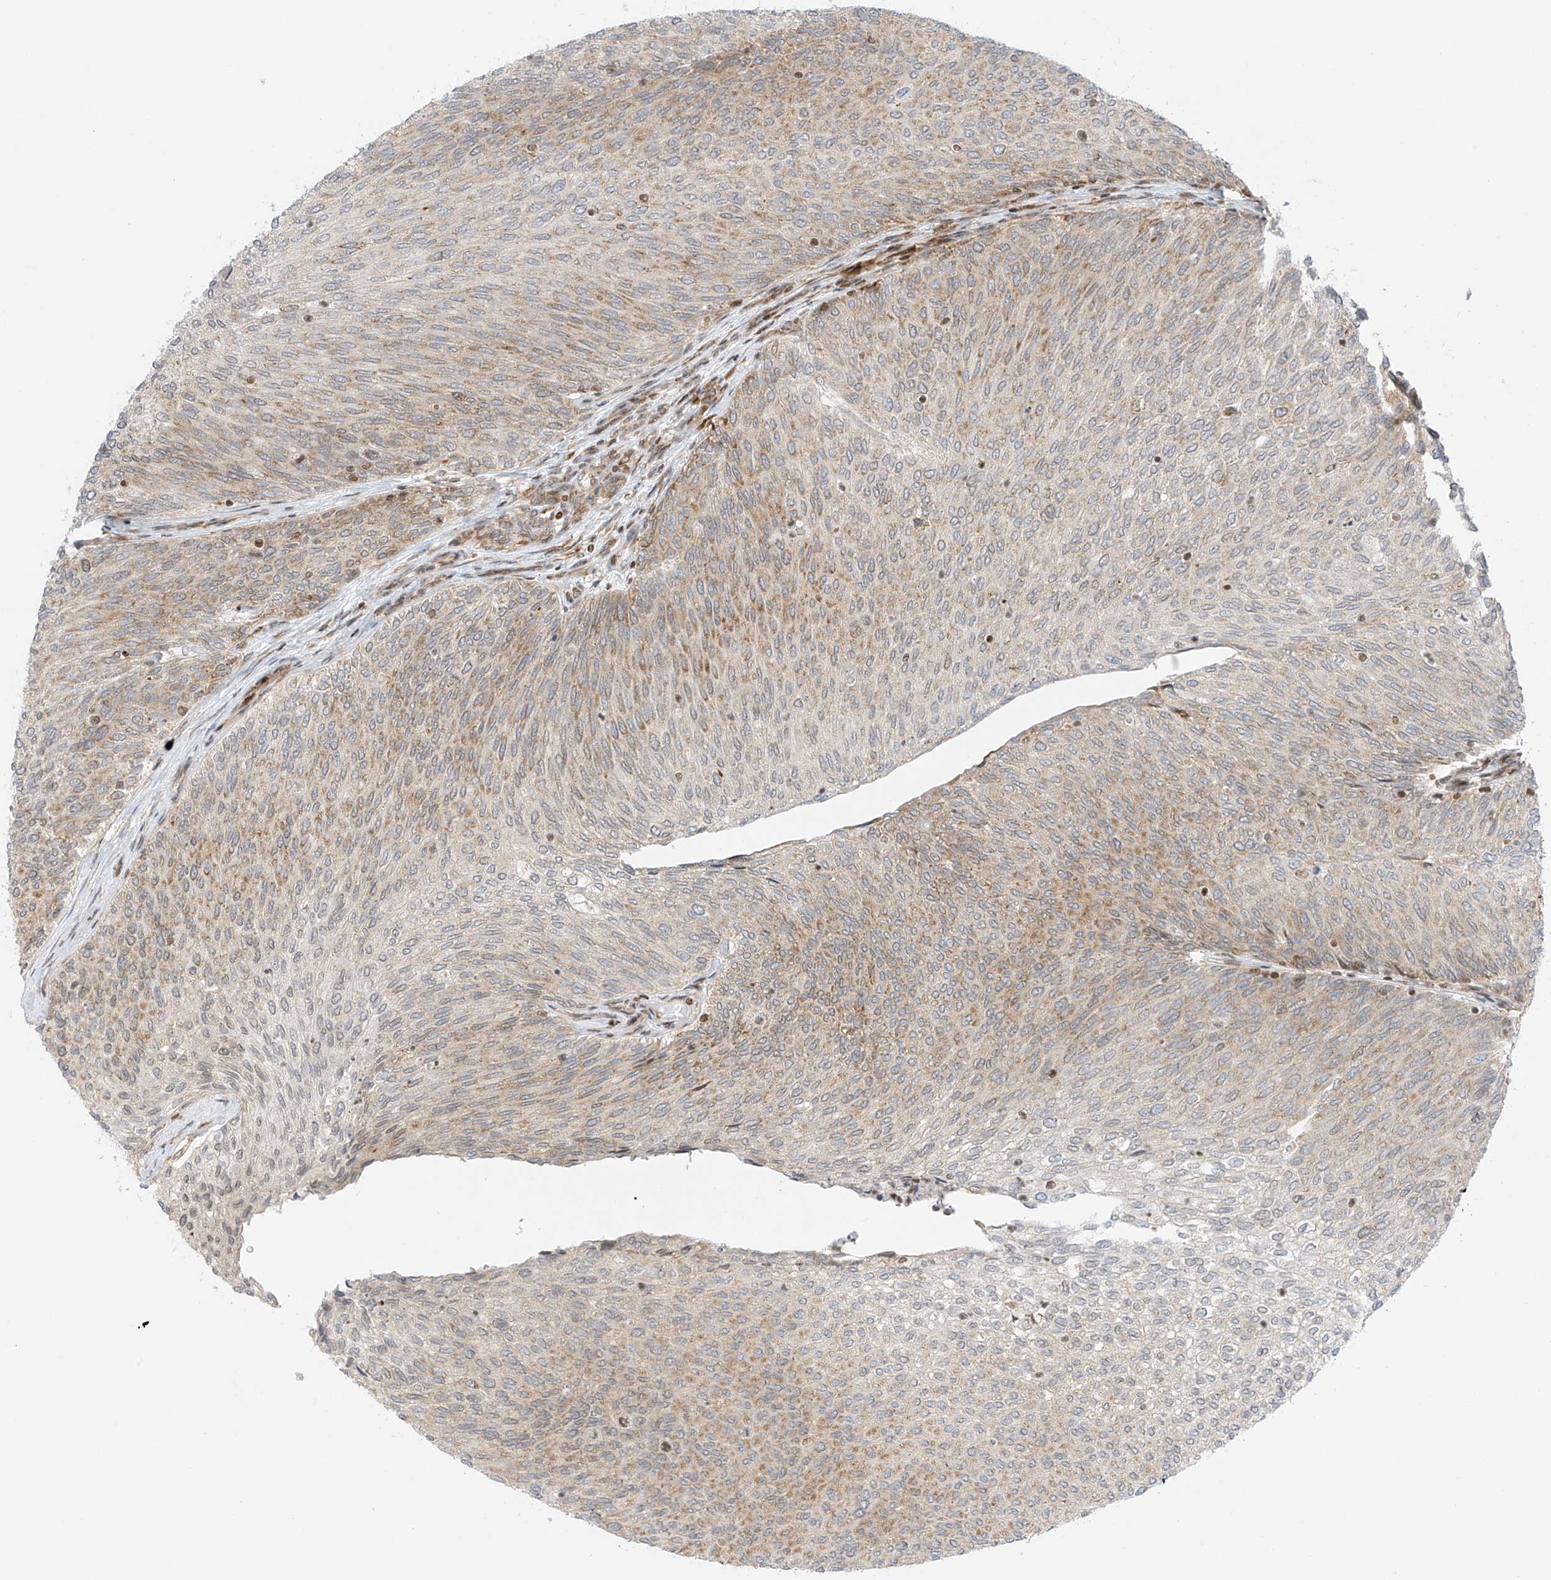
{"staining": {"intensity": "weak", "quantity": ">75%", "location": "cytoplasmic/membranous,nuclear"}, "tissue": "urothelial cancer", "cell_type": "Tumor cells", "image_type": "cancer", "snomed": [{"axis": "morphology", "description": "Urothelial carcinoma, Low grade"}, {"axis": "topography", "description": "Urinary bladder"}], "caption": "Immunohistochemistry of low-grade urothelial carcinoma shows low levels of weak cytoplasmic/membranous and nuclear expression in about >75% of tumor cells. The staining is performed using DAB brown chromogen to label protein expression. The nuclei are counter-stained blue using hematoxylin.", "gene": "EDF1", "patient": {"sex": "female", "age": 79}}